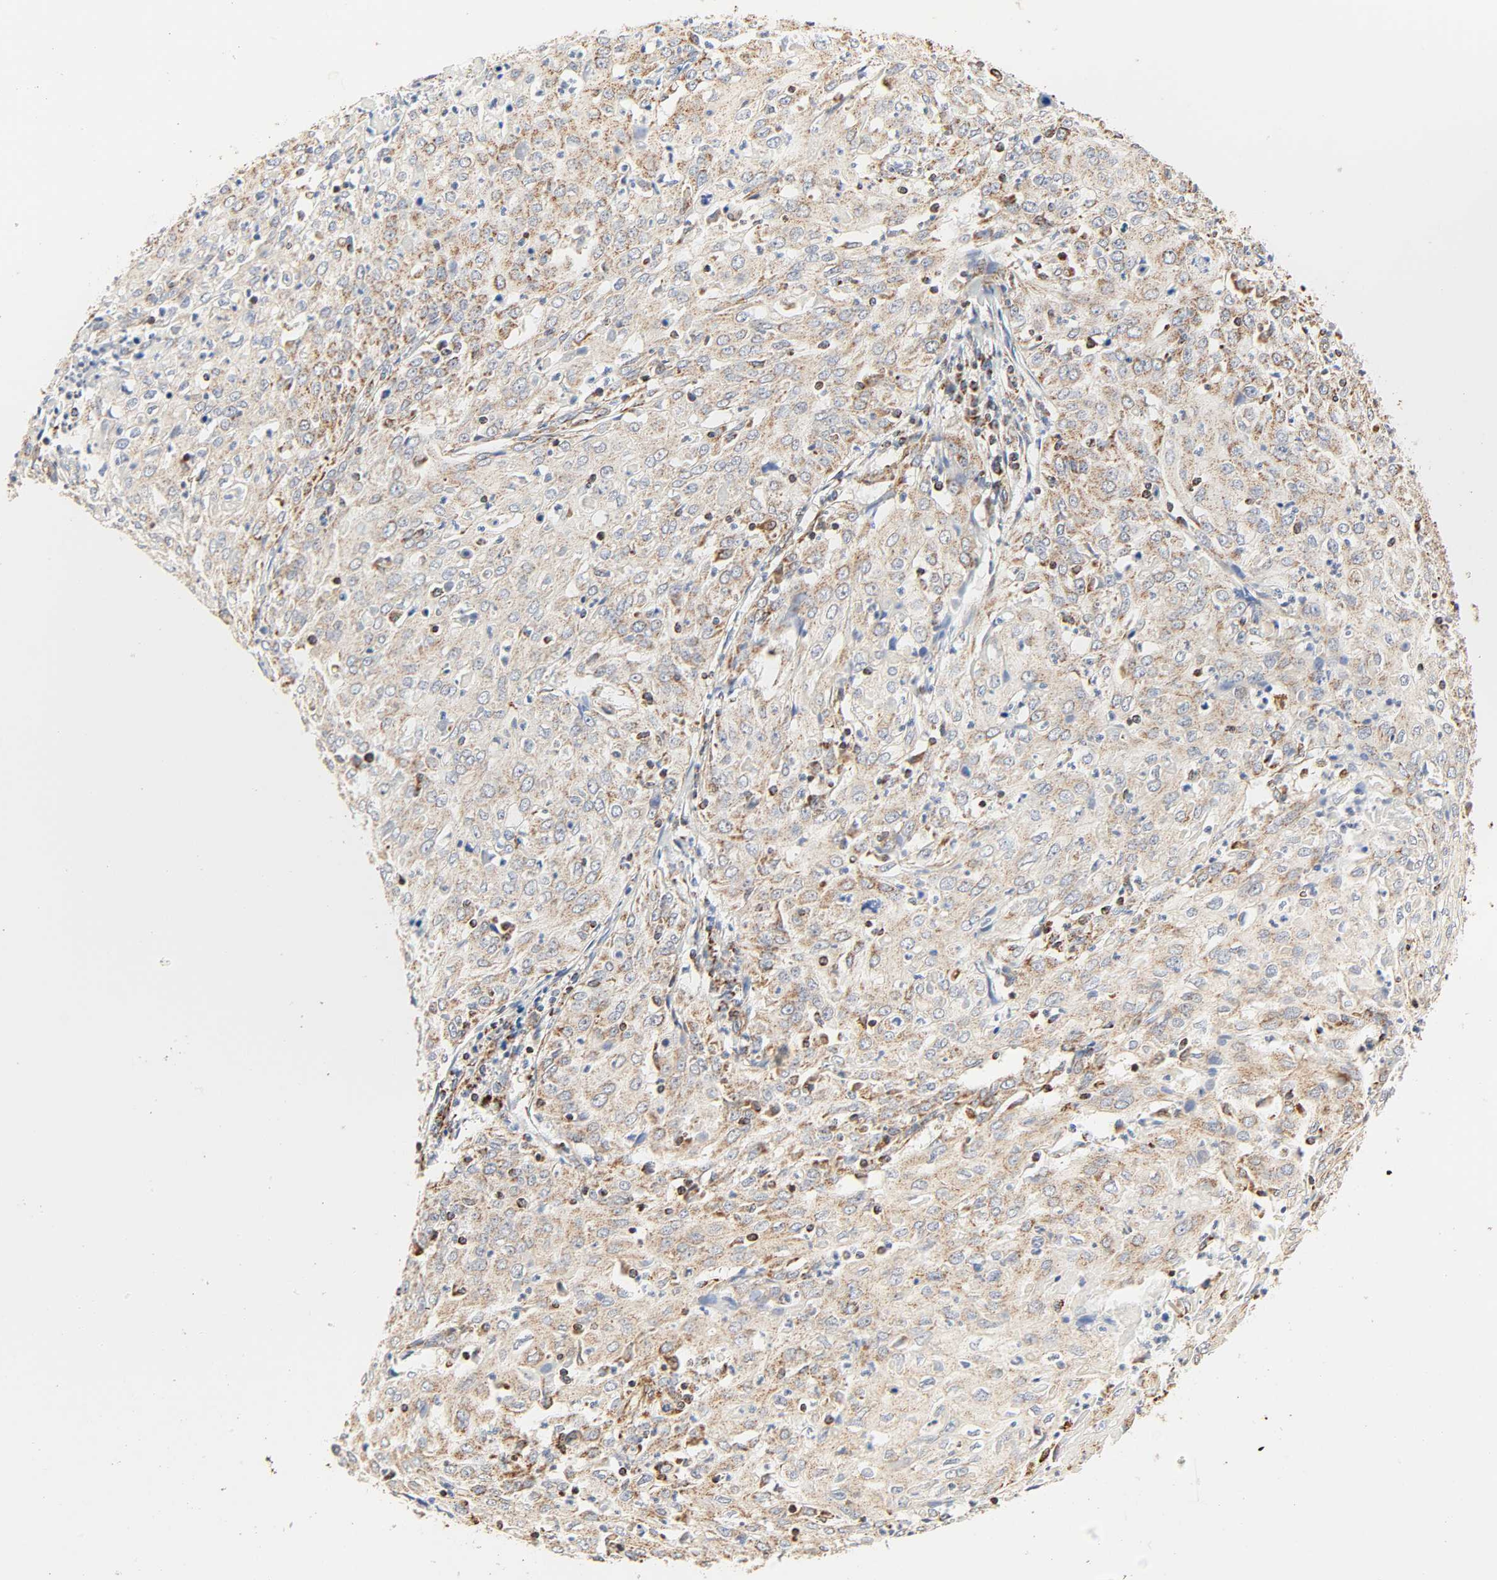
{"staining": {"intensity": "moderate", "quantity": ">75%", "location": "cytoplasmic/membranous"}, "tissue": "cervical cancer", "cell_type": "Tumor cells", "image_type": "cancer", "snomed": [{"axis": "morphology", "description": "Squamous cell carcinoma, NOS"}, {"axis": "topography", "description": "Cervix"}], "caption": "A micrograph of cervical cancer stained for a protein exhibits moderate cytoplasmic/membranous brown staining in tumor cells. The protein of interest is stained brown, and the nuclei are stained in blue (DAB (3,3'-diaminobenzidine) IHC with brightfield microscopy, high magnification).", "gene": "ZMAT5", "patient": {"sex": "female", "age": 39}}